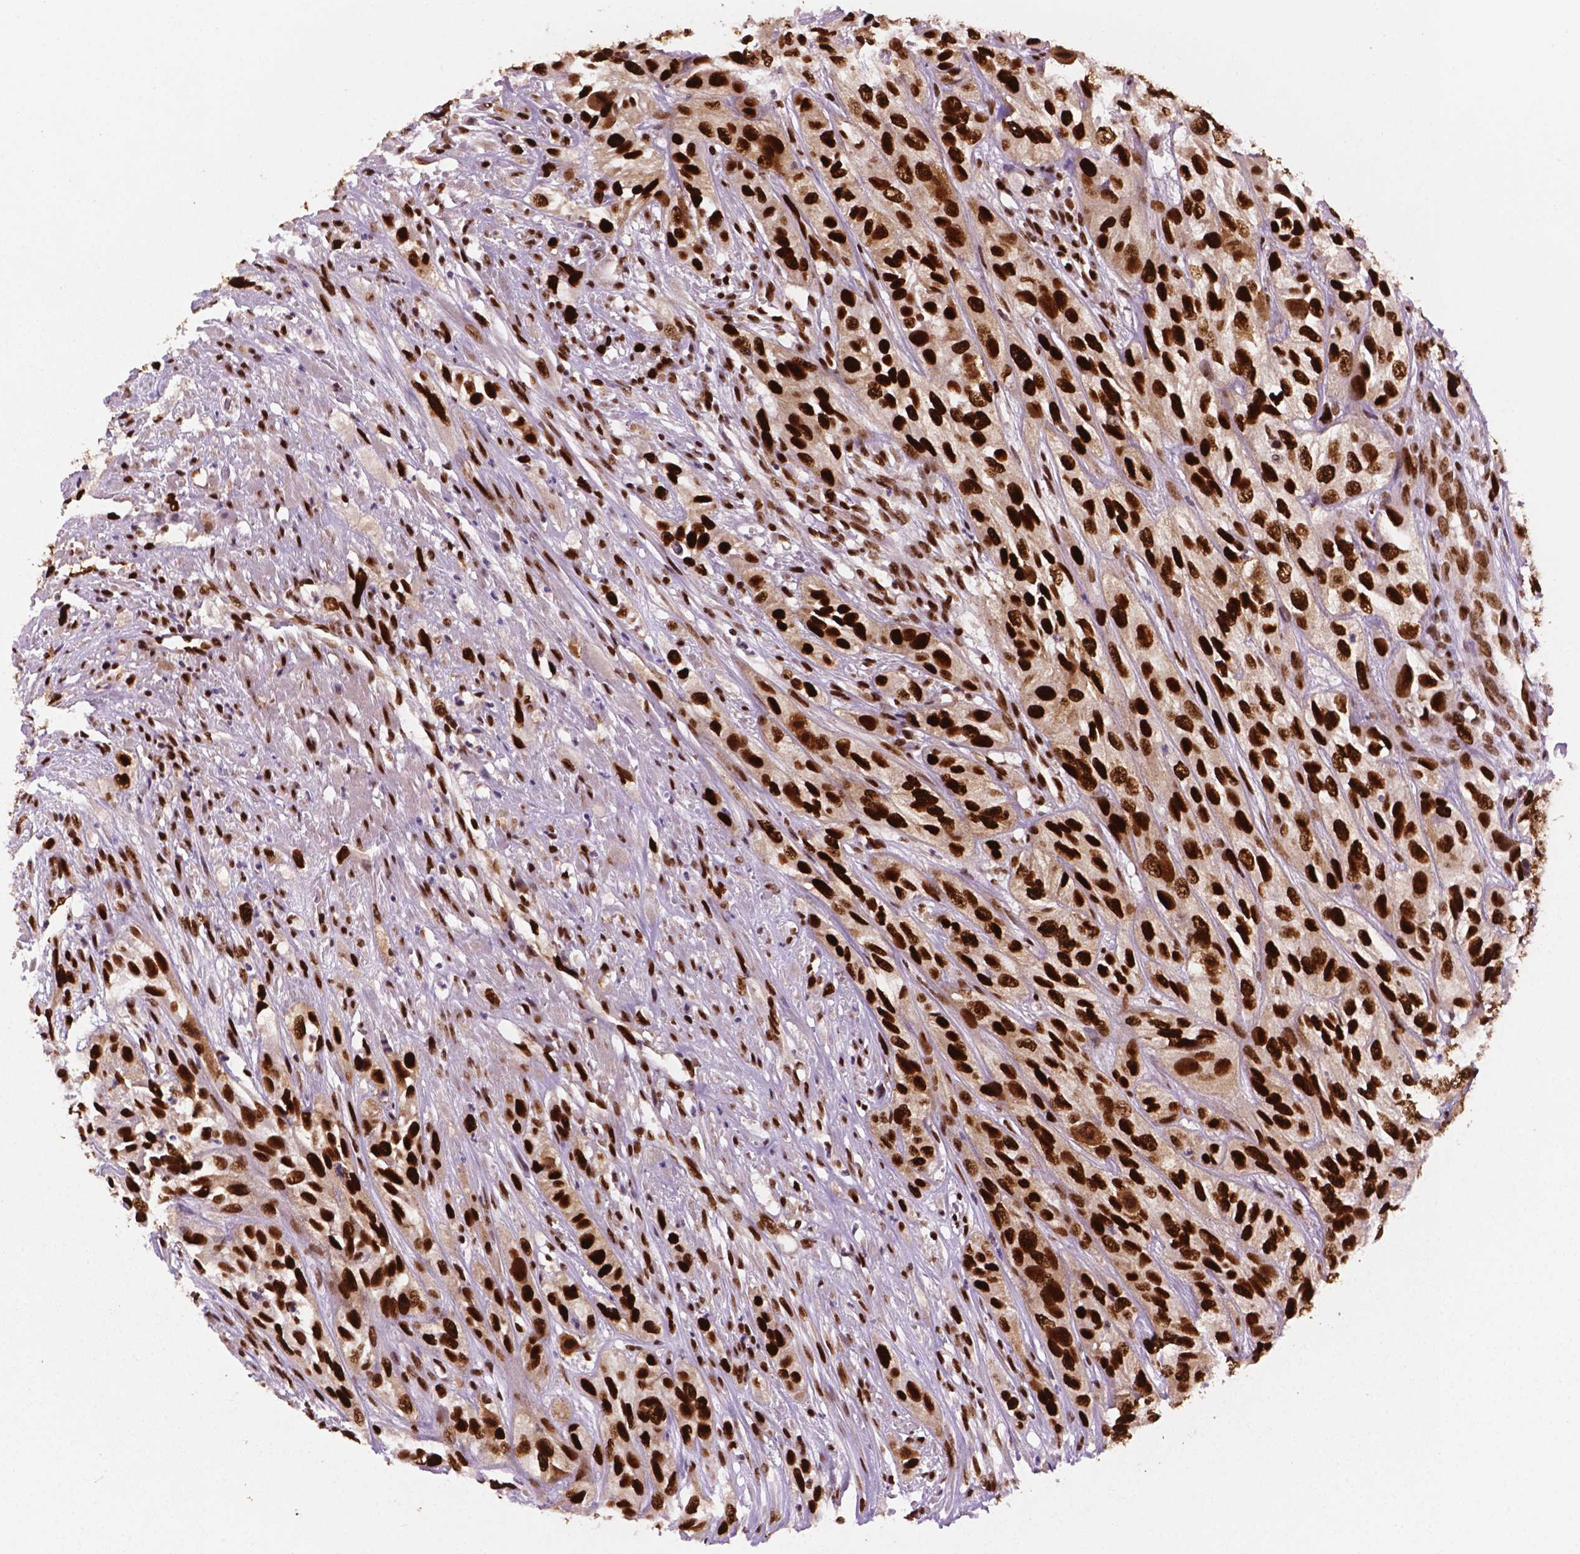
{"staining": {"intensity": "strong", "quantity": "25%-75%", "location": "nuclear"}, "tissue": "urothelial cancer", "cell_type": "Tumor cells", "image_type": "cancer", "snomed": [{"axis": "morphology", "description": "Urothelial carcinoma, High grade"}, {"axis": "topography", "description": "Urinary bladder"}], "caption": "The photomicrograph demonstrates a brown stain indicating the presence of a protein in the nuclear of tumor cells in urothelial cancer.", "gene": "MLH1", "patient": {"sex": "male", "age": 67}}